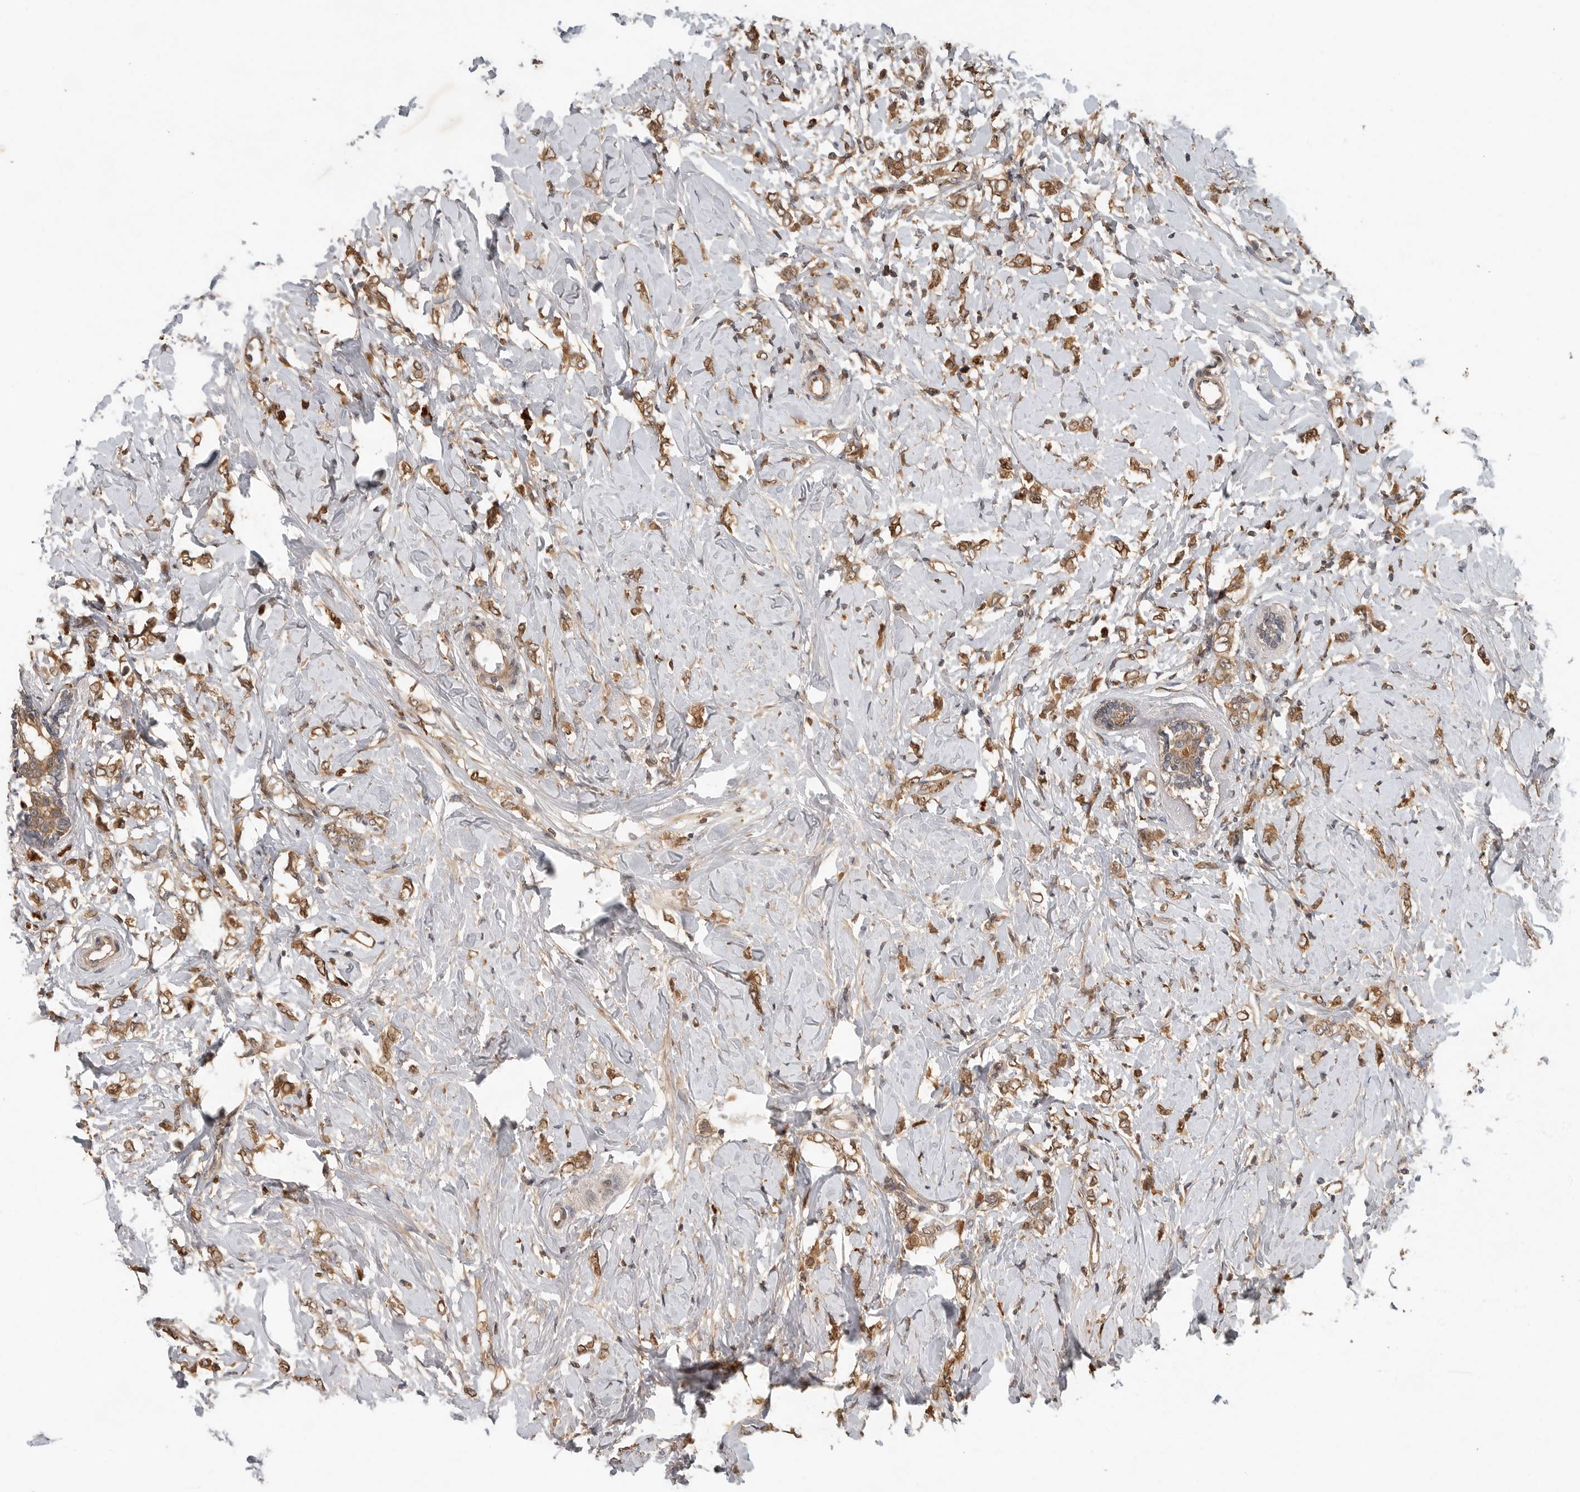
{"staining": {"intensity": "moderate", "quantity": ">75%", "location": "cytoplasmic/membranous"}, "tissue": "breast cancer", "cell_type": "Tumor cells", "image_type": "cancer", "snomed": [{"axis": "morphology", "description": "Normal tissue, NOS"}, {"axis": "morphology", "description": "Lobular carcinoma"}, {"axis": "topography", "description": "Breast"}], "caption": "DAB immunohistochemical staining of human breast cancer displays moderate cytoplasmic/membranous protein expression in approximately >75% of tumor cells.", "gene": "OSBPL9", "patient": {"sex": "female", "age": 47}}